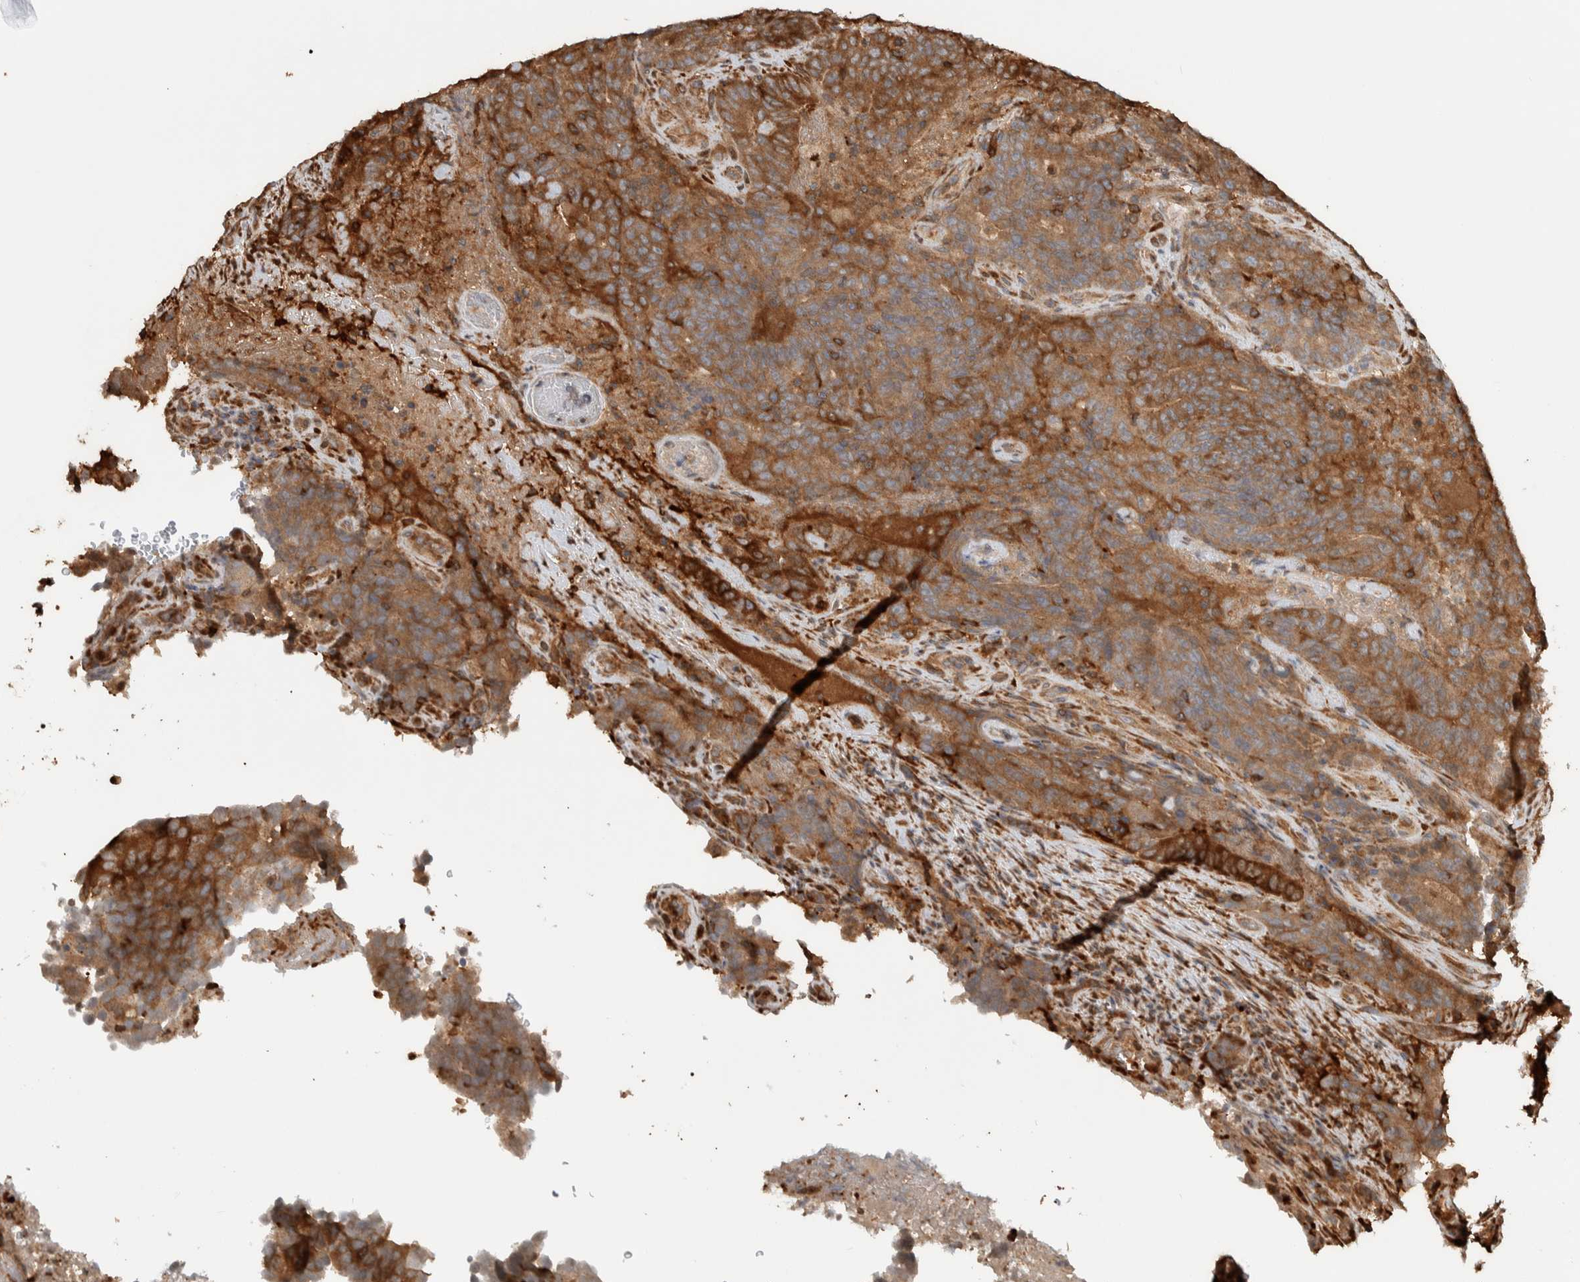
{"staining": {"intensity": "moderate", "quantity": ">75%", "location": "cytoplasmic/membranous"}, "tissue": "colorectal cancer", "cell_type": "Tumor cells", "image_type": "cancer", "snomed": [{"axis": "morphology", "description": "Normal tissue, NOS"}, {"axis": "morphology", "description": "Adenocarcinoma, NOS"}, {"axis": "topography", "description": "Colon"}], "caption": "About >75% of tumor cells in colorectal cancer reveal moderate cytoplasmic/membranous protein positivity as visualized by brown immunohistochemical staining.", "gene": "CNTROB", "patient": {"sex": "female", "age": 75}}